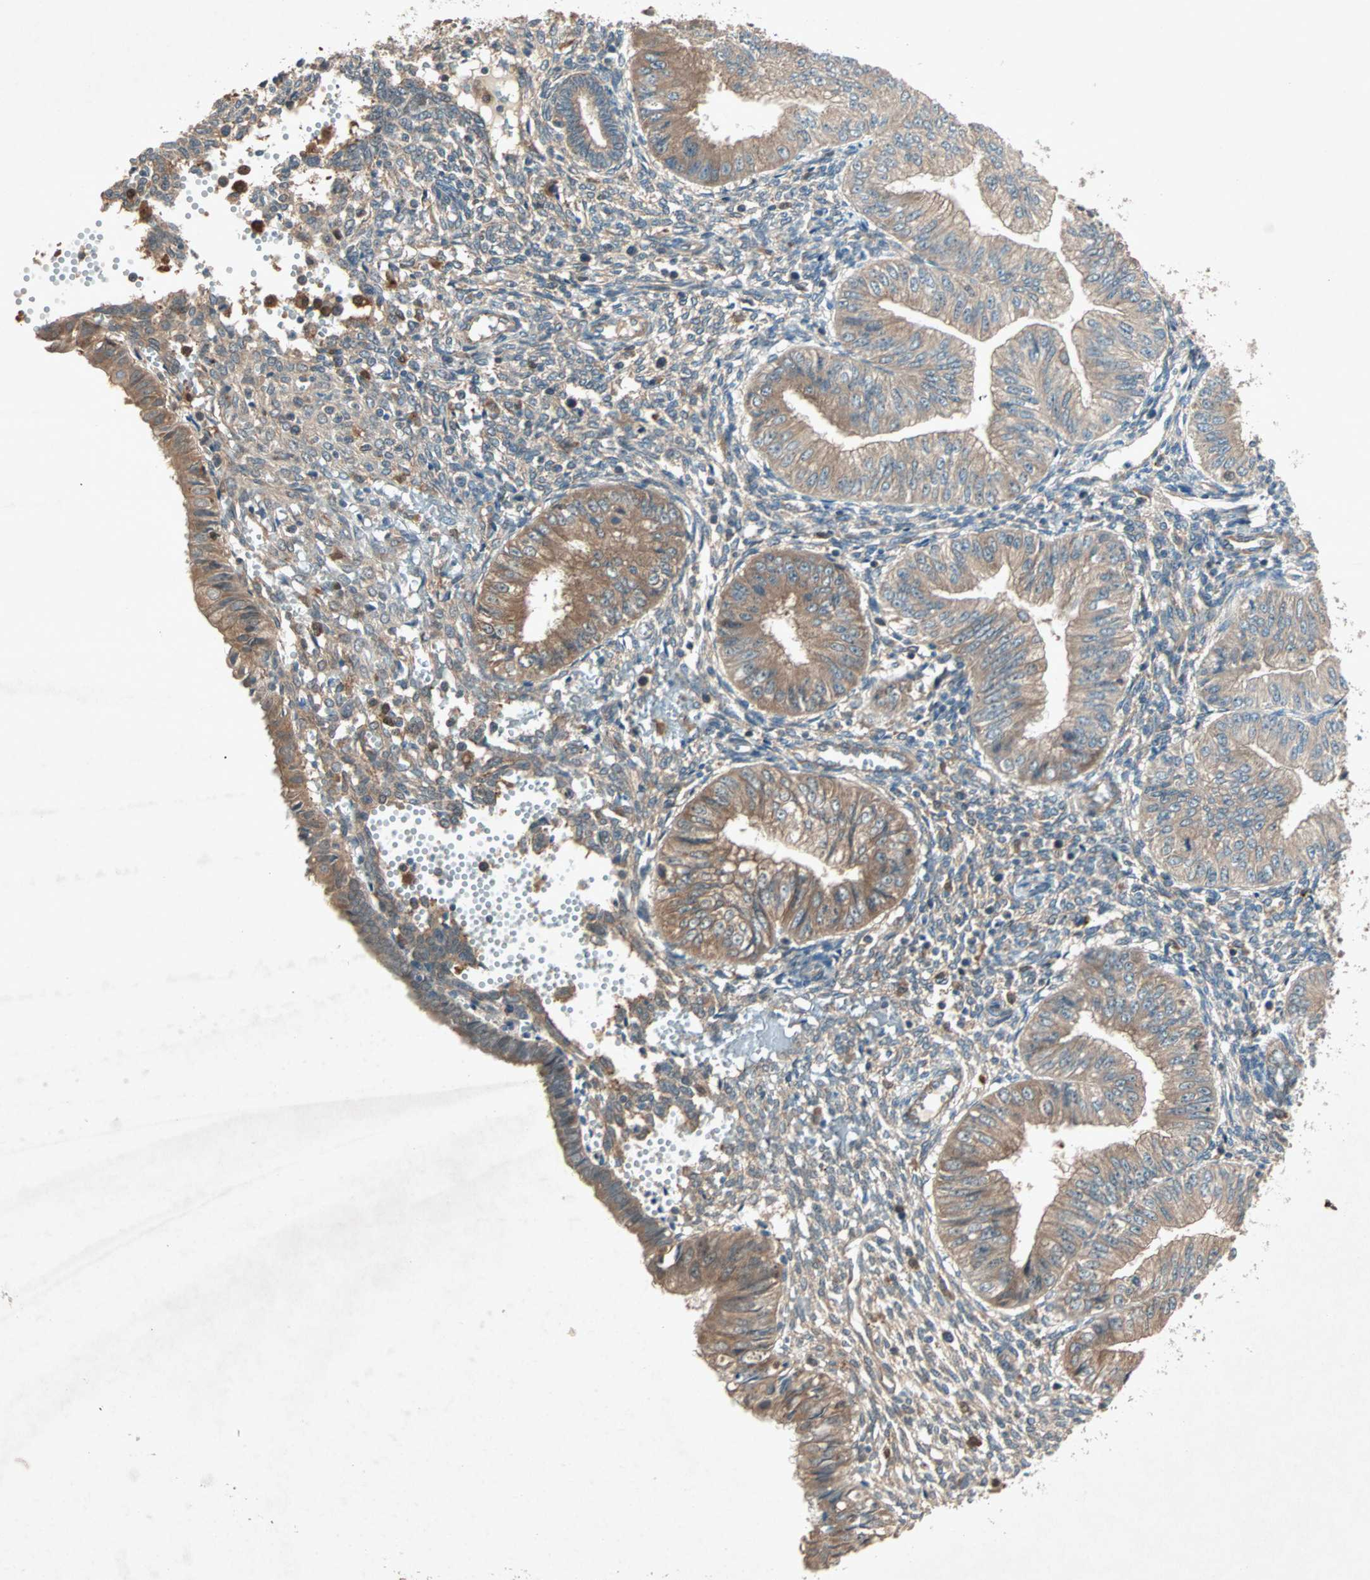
{"staining": {"intensity": "moderate", "quantity": "25%-75%", "location": "cytoplasmic/membranous"}, "tissue": "endometrial cancer", "cell_type": "Tumor cells", "image_type": "cancer", "snomed": [{"axis": "morphology", "description": "Normal tissue, NOS"}, {"axis": "morphology", "description": "Adenocarcinoma, NOS"}, {"axis": "topography", "description": "Endometrium"}], "caption": "There is medium levels of moderate cytoplasmic/membranous expression in tumor cells of adenocarcinoma (endometrial), as demonstrated by immunohistochemical staining (brown color).", "gene": "SDSL", "patient": {"sex": "female", "age": 53}}